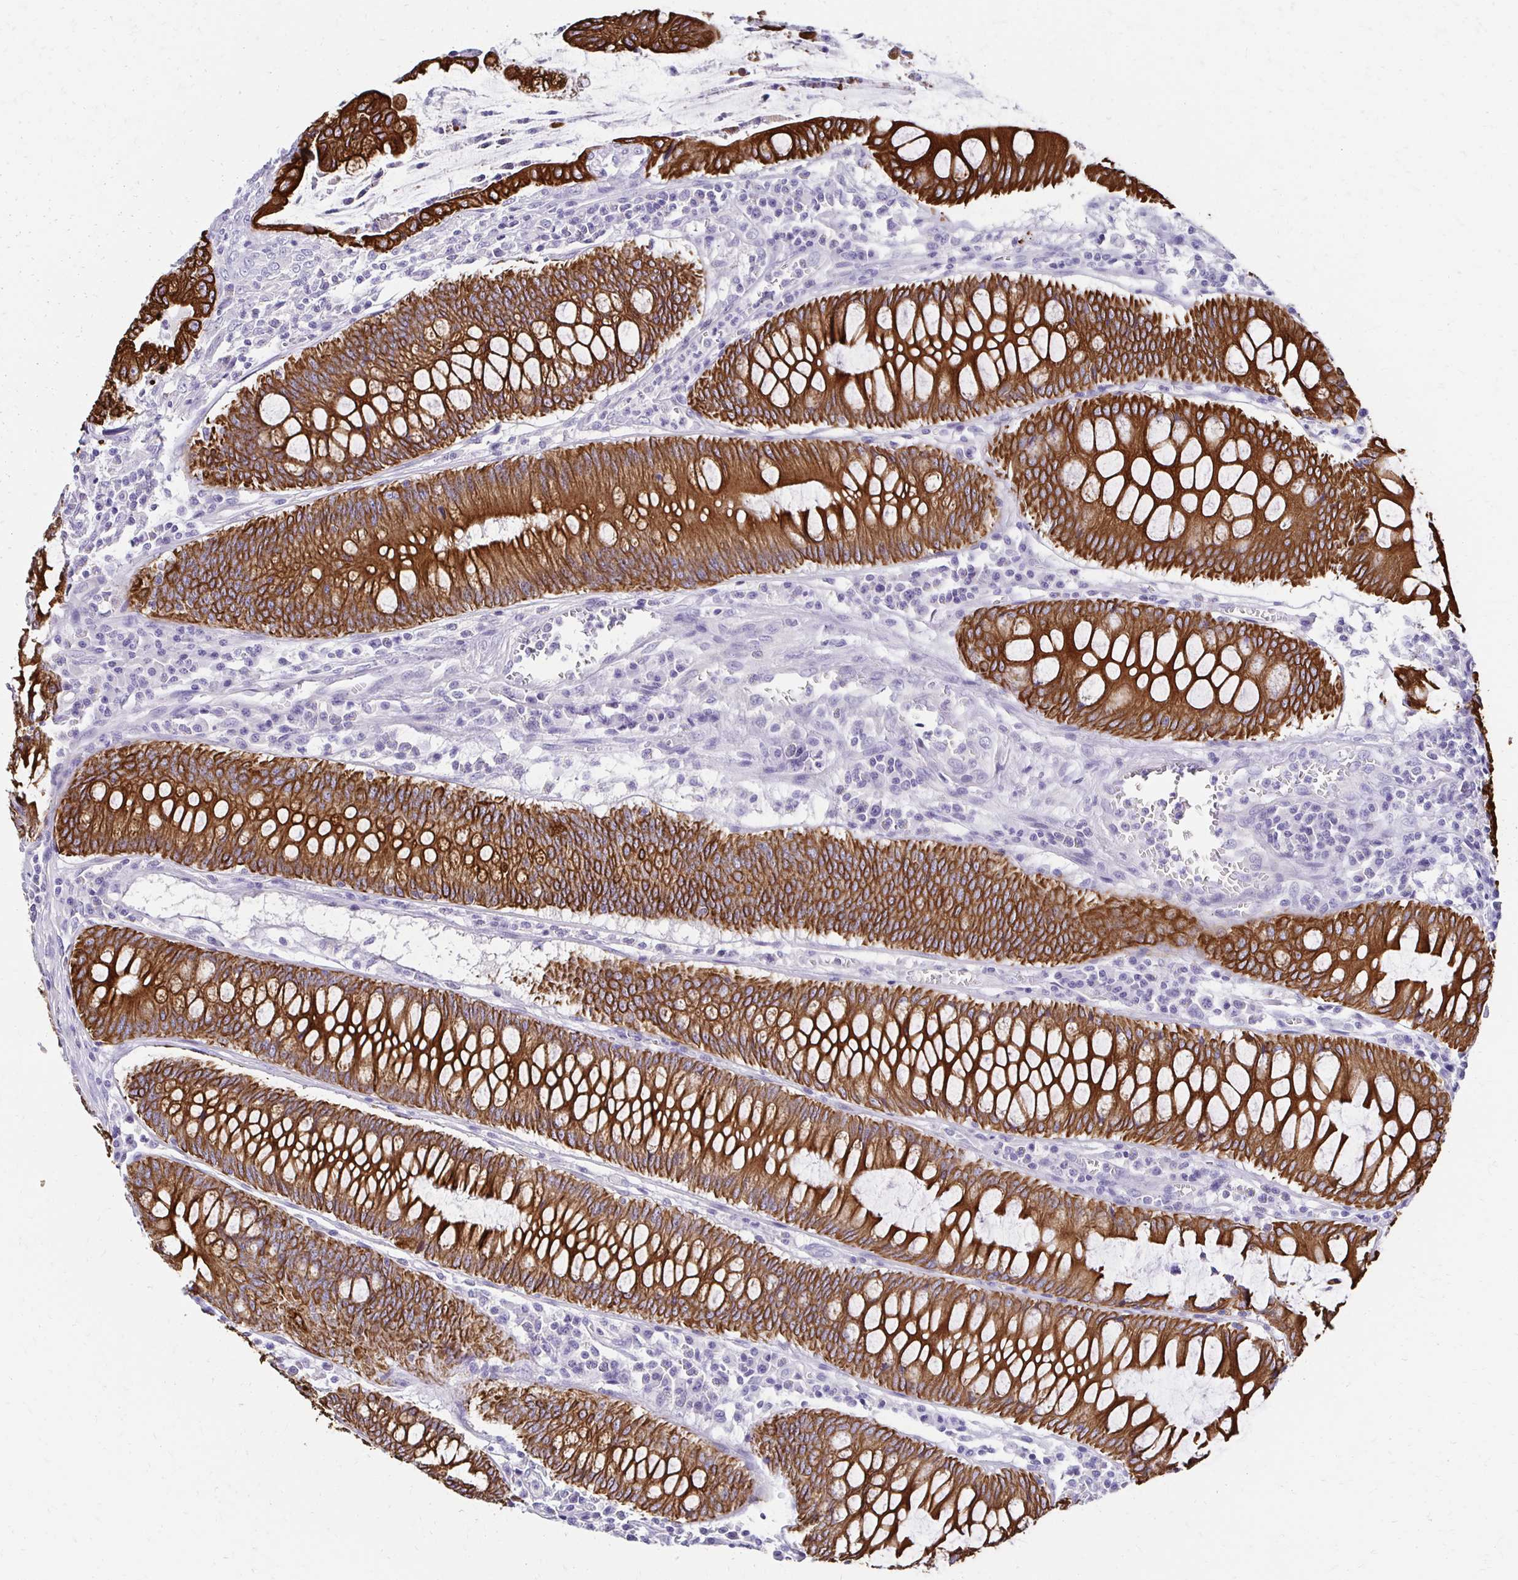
{"staining": {"intensity": "strong", "quantity": ">75%", "location": "cytoplasmic/membranous"}, "tissue": "colorectal cancer", "cell_type": "Tumor cells", "image_type": "cancer", "snomed": [{"axis": "morphology", "description": "Adenocarcinoma, NOS"}, {"axis": "topography", "description": "Colon"}], "caption": "Protein analysis of colorectal adenocarcinoma tissue reveals strong cytoplasmic/membranous positivity in about >75% of tumor cells. Ihc stains the protein in brown and the nuclei are stained blue.", "gene": "C1QTNF2", "patient": {"sex": "male", "age": 62}}